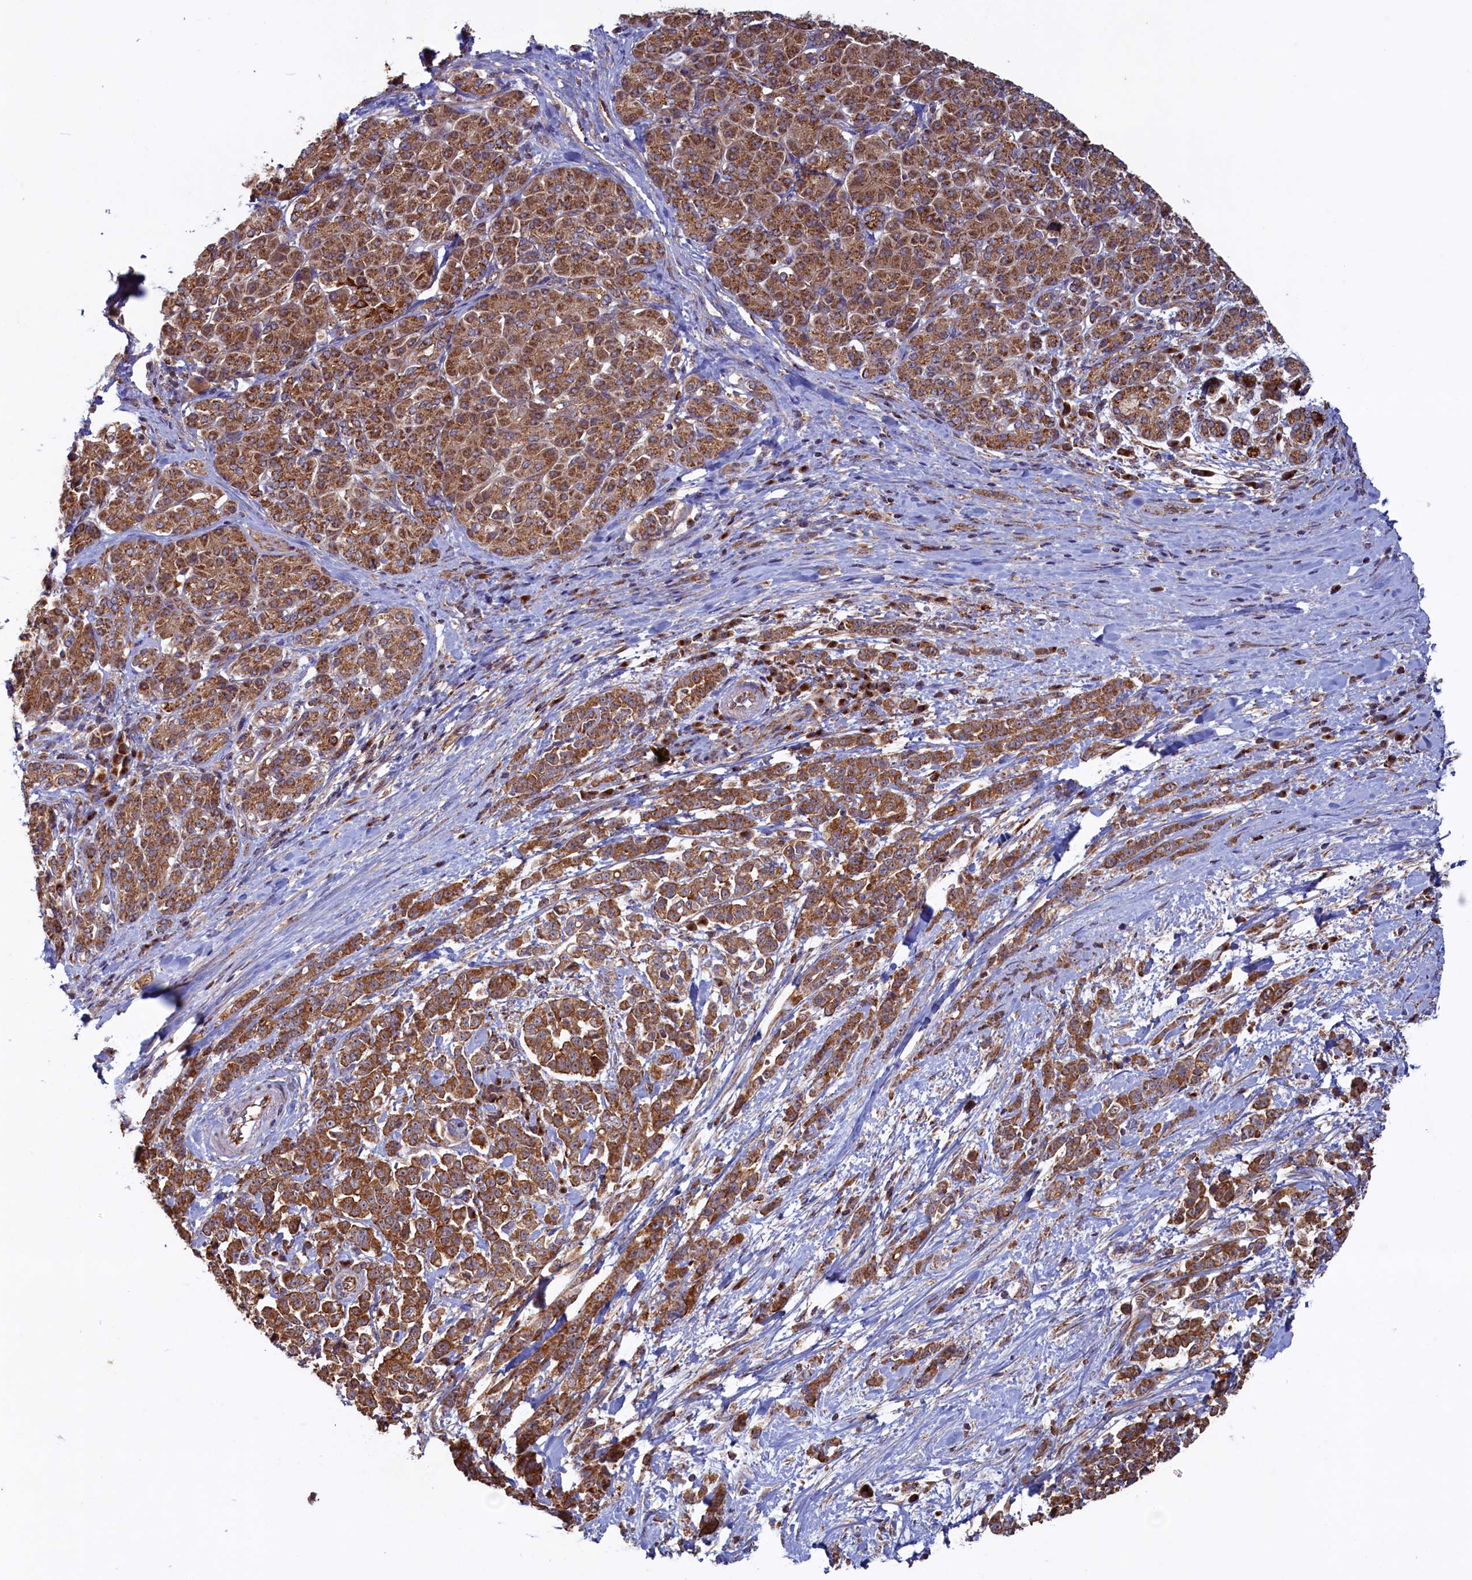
{"staining": {"intensity": "moderate", "quantity": ">75%", "location": "cytoplasmic/membranous"}, "tissue": "pancreatic cancer", "cell_type": "Tumor cells", "image_type": "cancer", "snomed": [{"axis": "morphology", "description": "Normal tissue, NOS"}, {"axis": "morphology", "description": "Adenocarcinoma, NOS"}, {"axis": "topography", "description": "Pancreas"}], "caption": "Adenocarcinoma (pancreatic) tissue demonstrates moderate cytoplasmic/membranous staining in approximately >75% of tumor cells, visualized by immunohistochemistry. (DAB (3,3'-diaminobenzidine) = brown stain, brightfield microscopy at high magnification).", "gene": "UBE3B", "patient": {"sex": "female", "age": 64}}